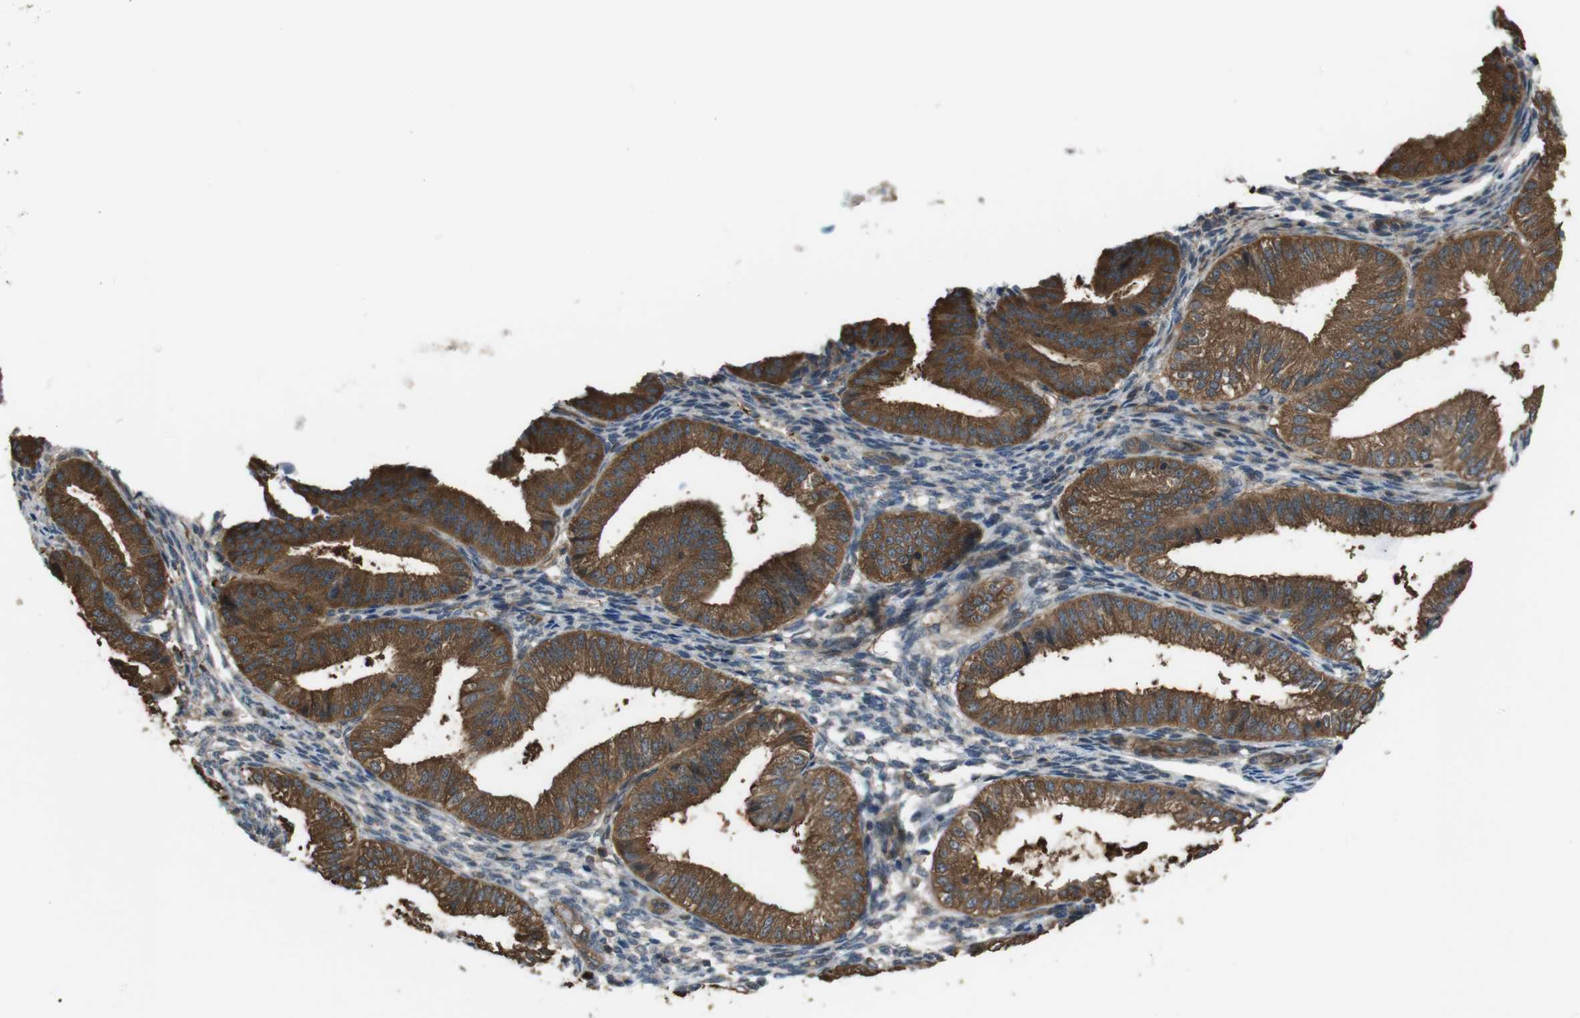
{"staining": {"intensity": "negative", "quantity": "none", "location": "none"}, "tissue": "endometrium", "cell_type": "Cells in endometrial stroma", "image_type": "normal", "snomed": [{"axis": "morphology", "description": "Normal tissue, NOS"}, {"axis": "topography", "description": "Endometrium"}], "caption": "Immunohistochemistry histopathology image of benign human endometrium stained for a protein (brown), which demonstrates no positivity in cells in endometrial stroma. (Brightfield microscopy of DAB immunohistochemistry at high magnification).", "gene": "SLC22A23", "patient": {"sex": "female", "age": 39}}